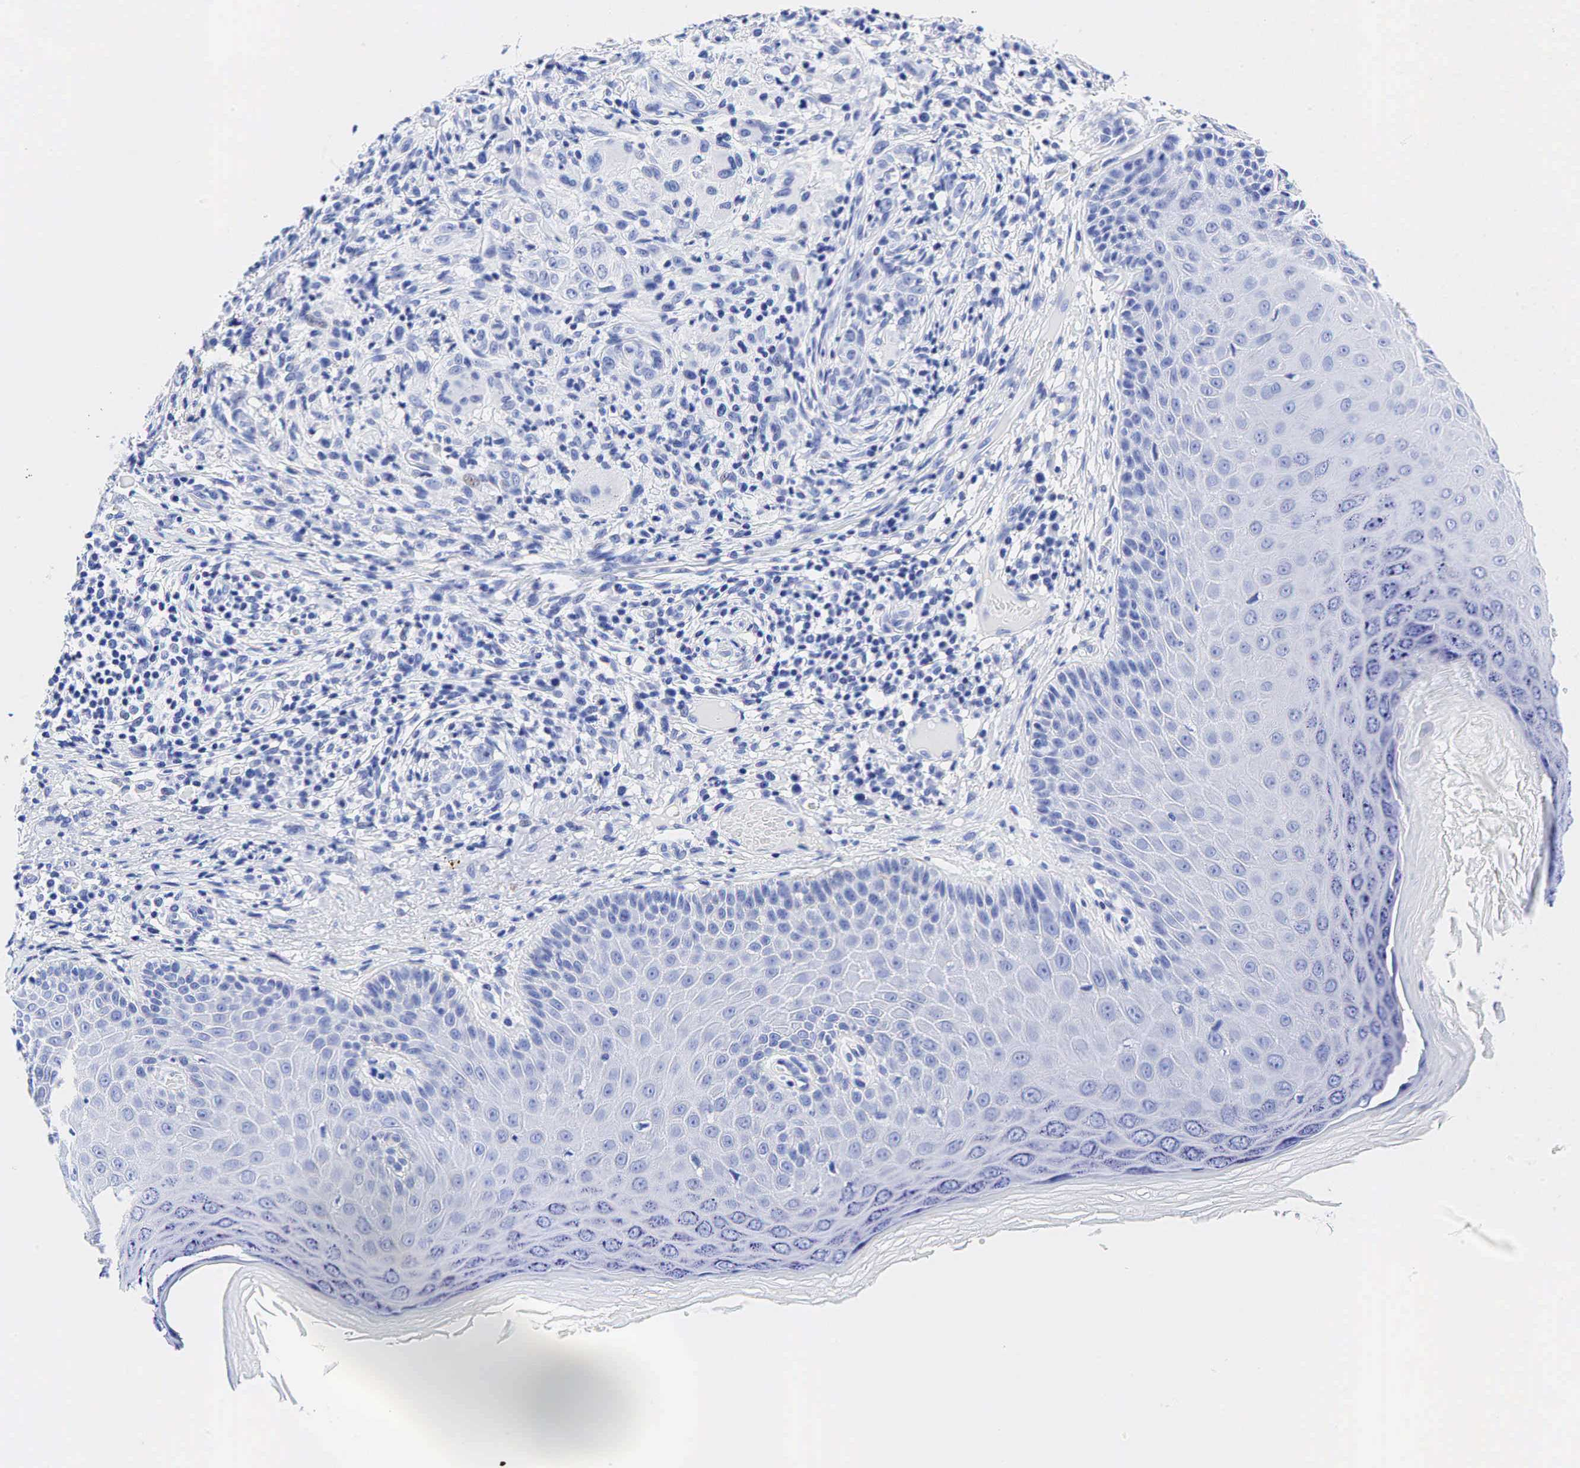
{"staining": {"intensity": "negative", "quantity": "none", "location": "none"}, "tissue": "skin cancer", "cell_type": "Tumor cells", "image_type": "cancer", "snomed": [{"axis": "morphology", "description": "Normal tissue, NOS"}, {"axis": "morphology", "description": "Basal cell carcinoma"}, {"axis": "topography", "description": "Skin"}], "caption": "A high-resolution histopathology image shows IHC staining of skin cancer (basal cell carcinoma), which displays no significant expression in tumor cells.", "gene": "ESR1", "patient": {"sex": "male", "age": 74}}